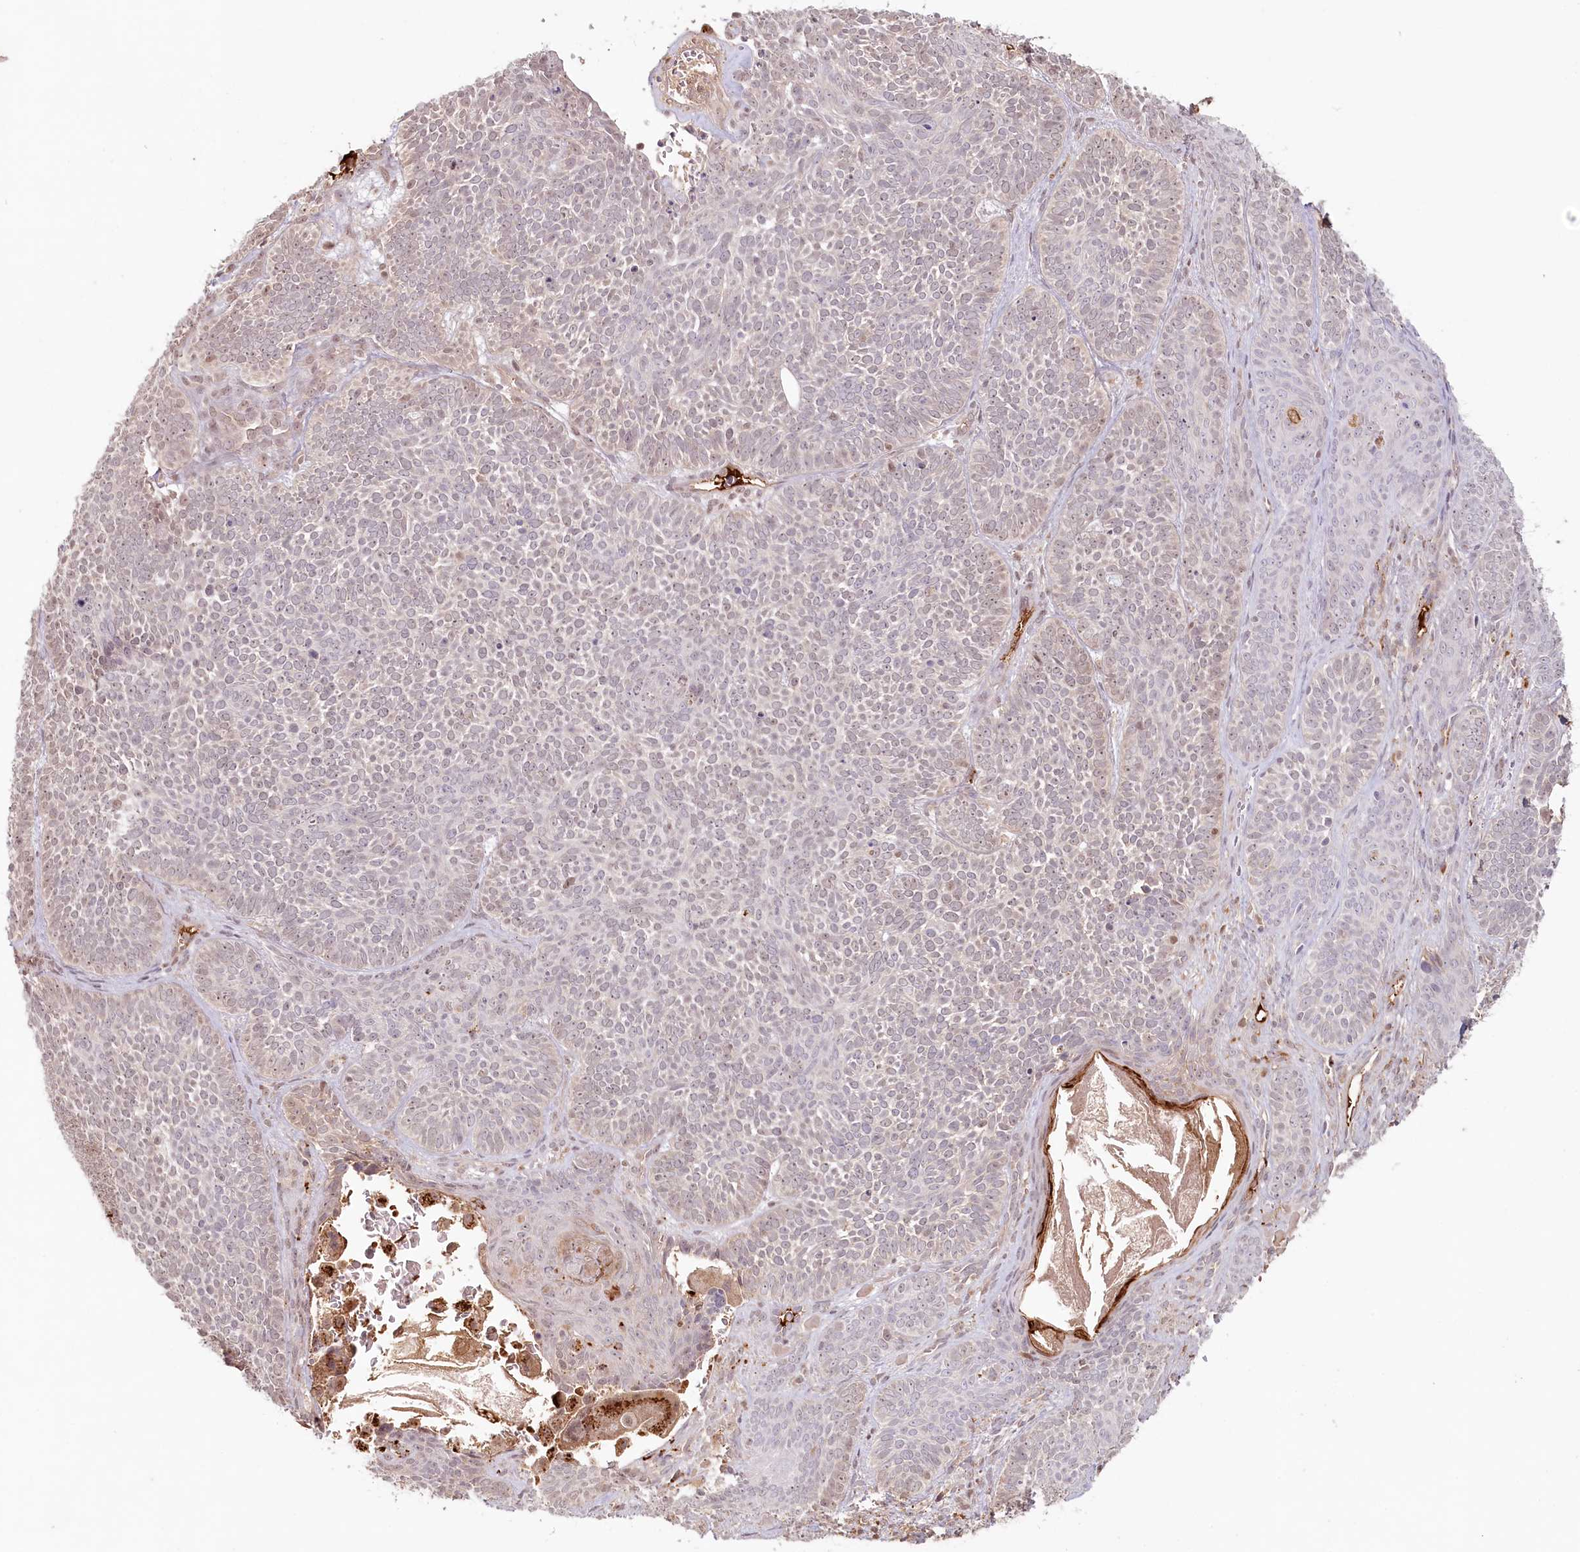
{"staining": {"intensity": "negative", "quantity": "none", "location": "none"}, "tissue": "skin cancer", "cell_type": "Tumor cells", "image_type": "cancer", "snomed": [{"axis": "morphology", "description": "Basal cell carcinoma"}, {"axis": "topography", "description": "Skin"}], "caption": "Immunohistochemistry histopathology image of skin cancer (basal cell carcinoma) stained for a protein (brown), which exhibits no positivity in tumor cells.", "gene": "PSAPL1", "patient": {"sex": "male", "age": 85}}